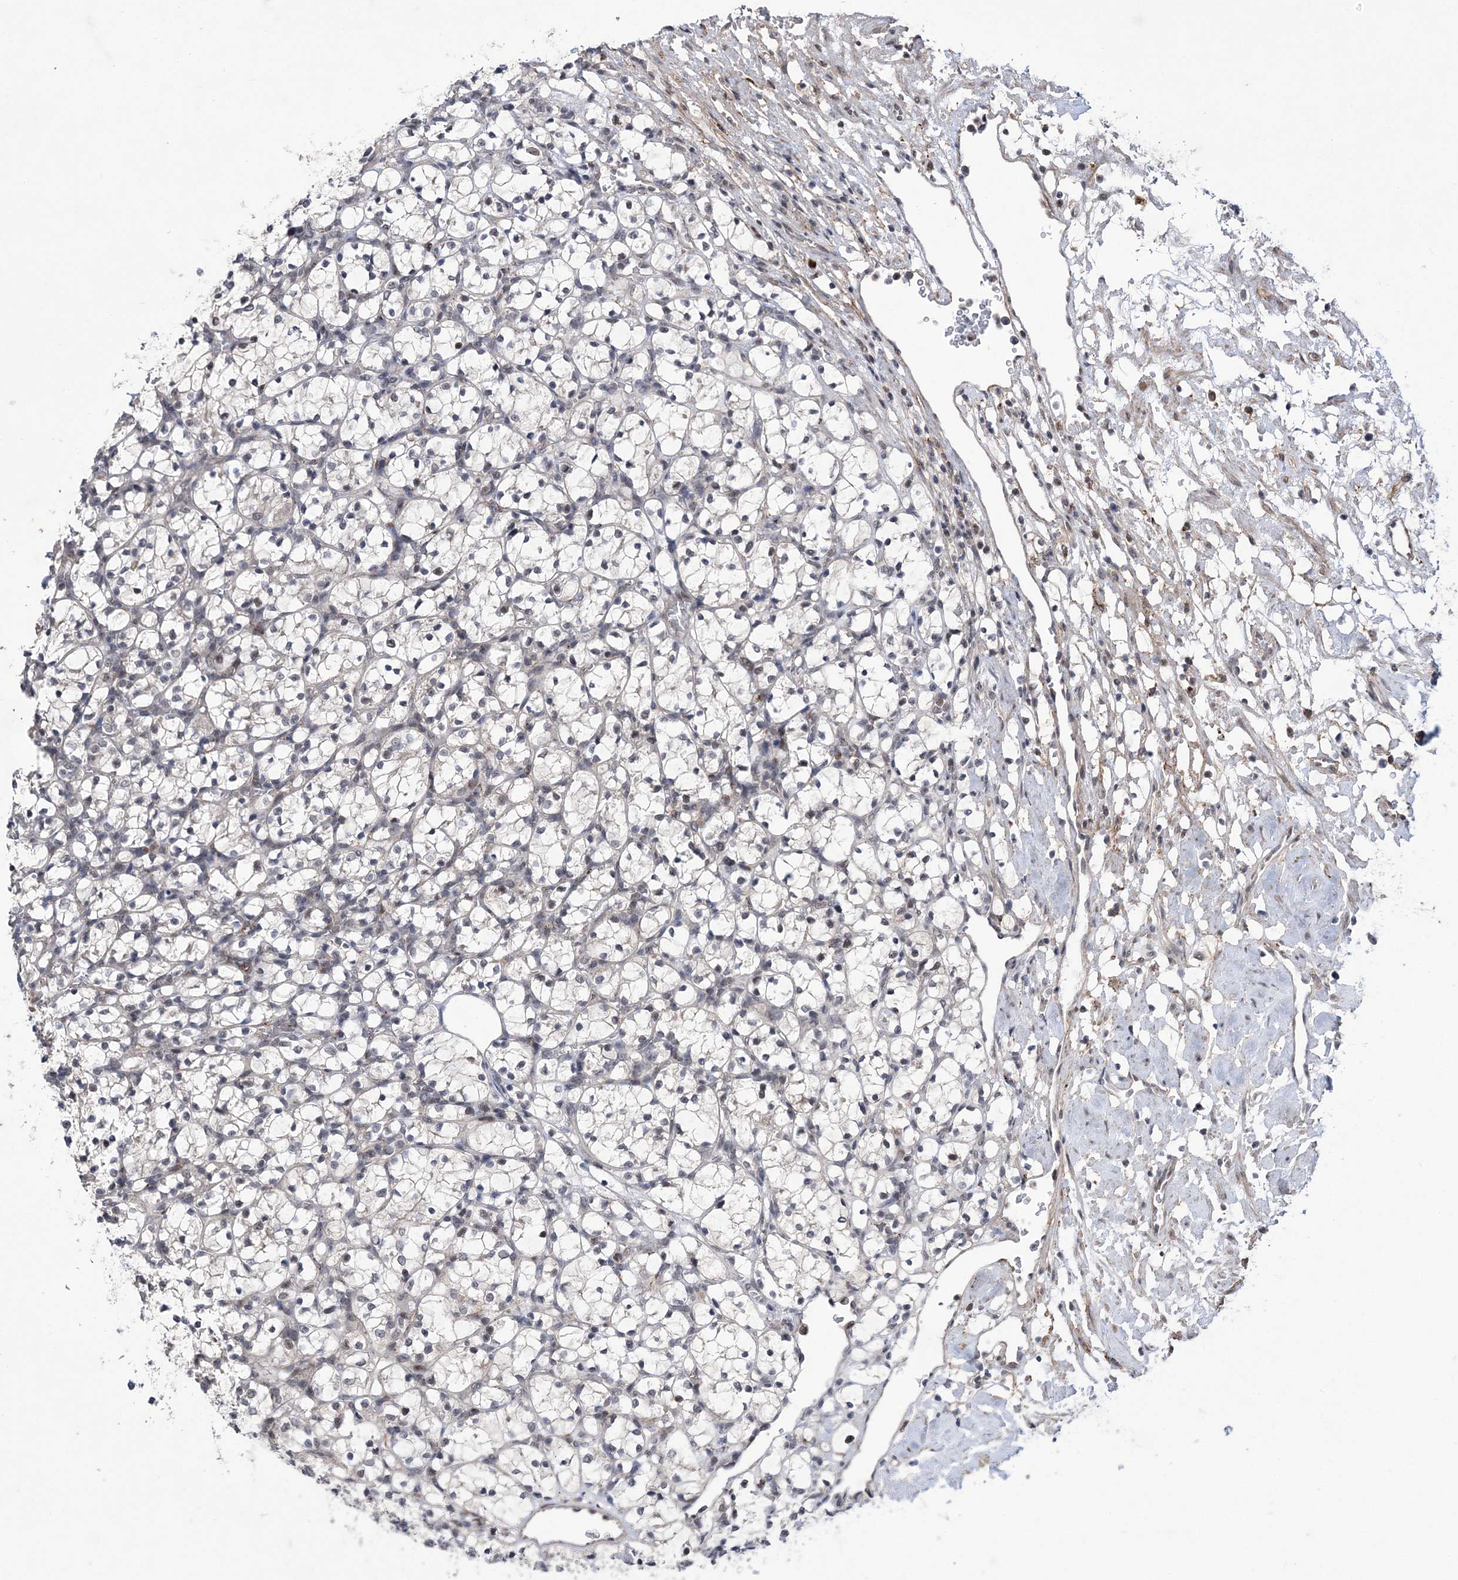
{"staining": {"intensity": "negative", "quantity": "none", "location": "none"}, "tissue": "renal cancer", "cell_type": "Tumor cells", "image_type": "cancer", "snomed": [{"axis": "morphology", "description": "Adenocarcinoma, NOS"}, {"axis": "topography", "description": "Kidney"}], "caption": "The IHC histopathology image has no significant staining in tumor cells of renal adenocarcinoma tissue. Nuclei are stained in blue.", "gene": "BOD1L1", "patient": {"sex": "female", "age": 69}}